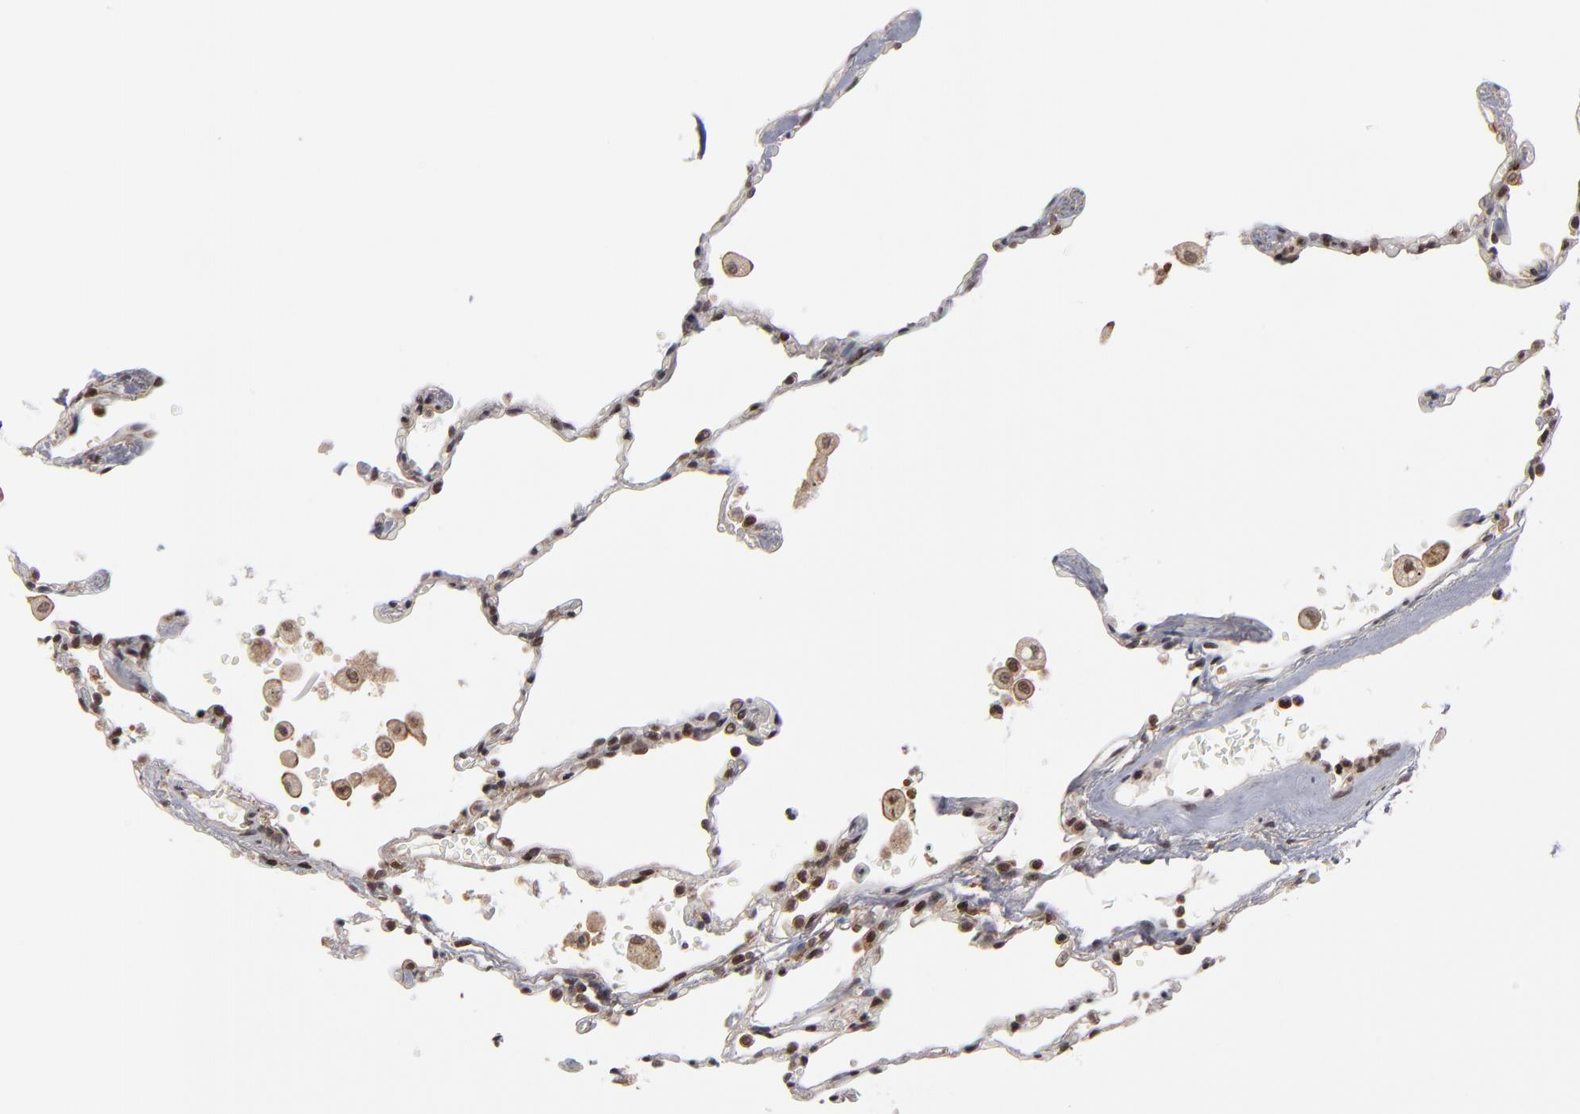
{"staining": {"intensity": "strong", "quantity": ">75%", "location": "nuclear"}, "tissue": "lung", "cell_type": "Alveolar cells", "image_type": "normal", "snomed": [{"axis": "morphology", "description": "Normal tissue, NOS"}, {"axis": "topography", "description": "Lung"}], "caption": "High-power microscopy captured an IHC photomicrograph of benign lung, revealing strong nuclear positivity in about >75% of alveolar cells.", "gene": "RGS6", "patient": {"sex": "male", "age": 71}}